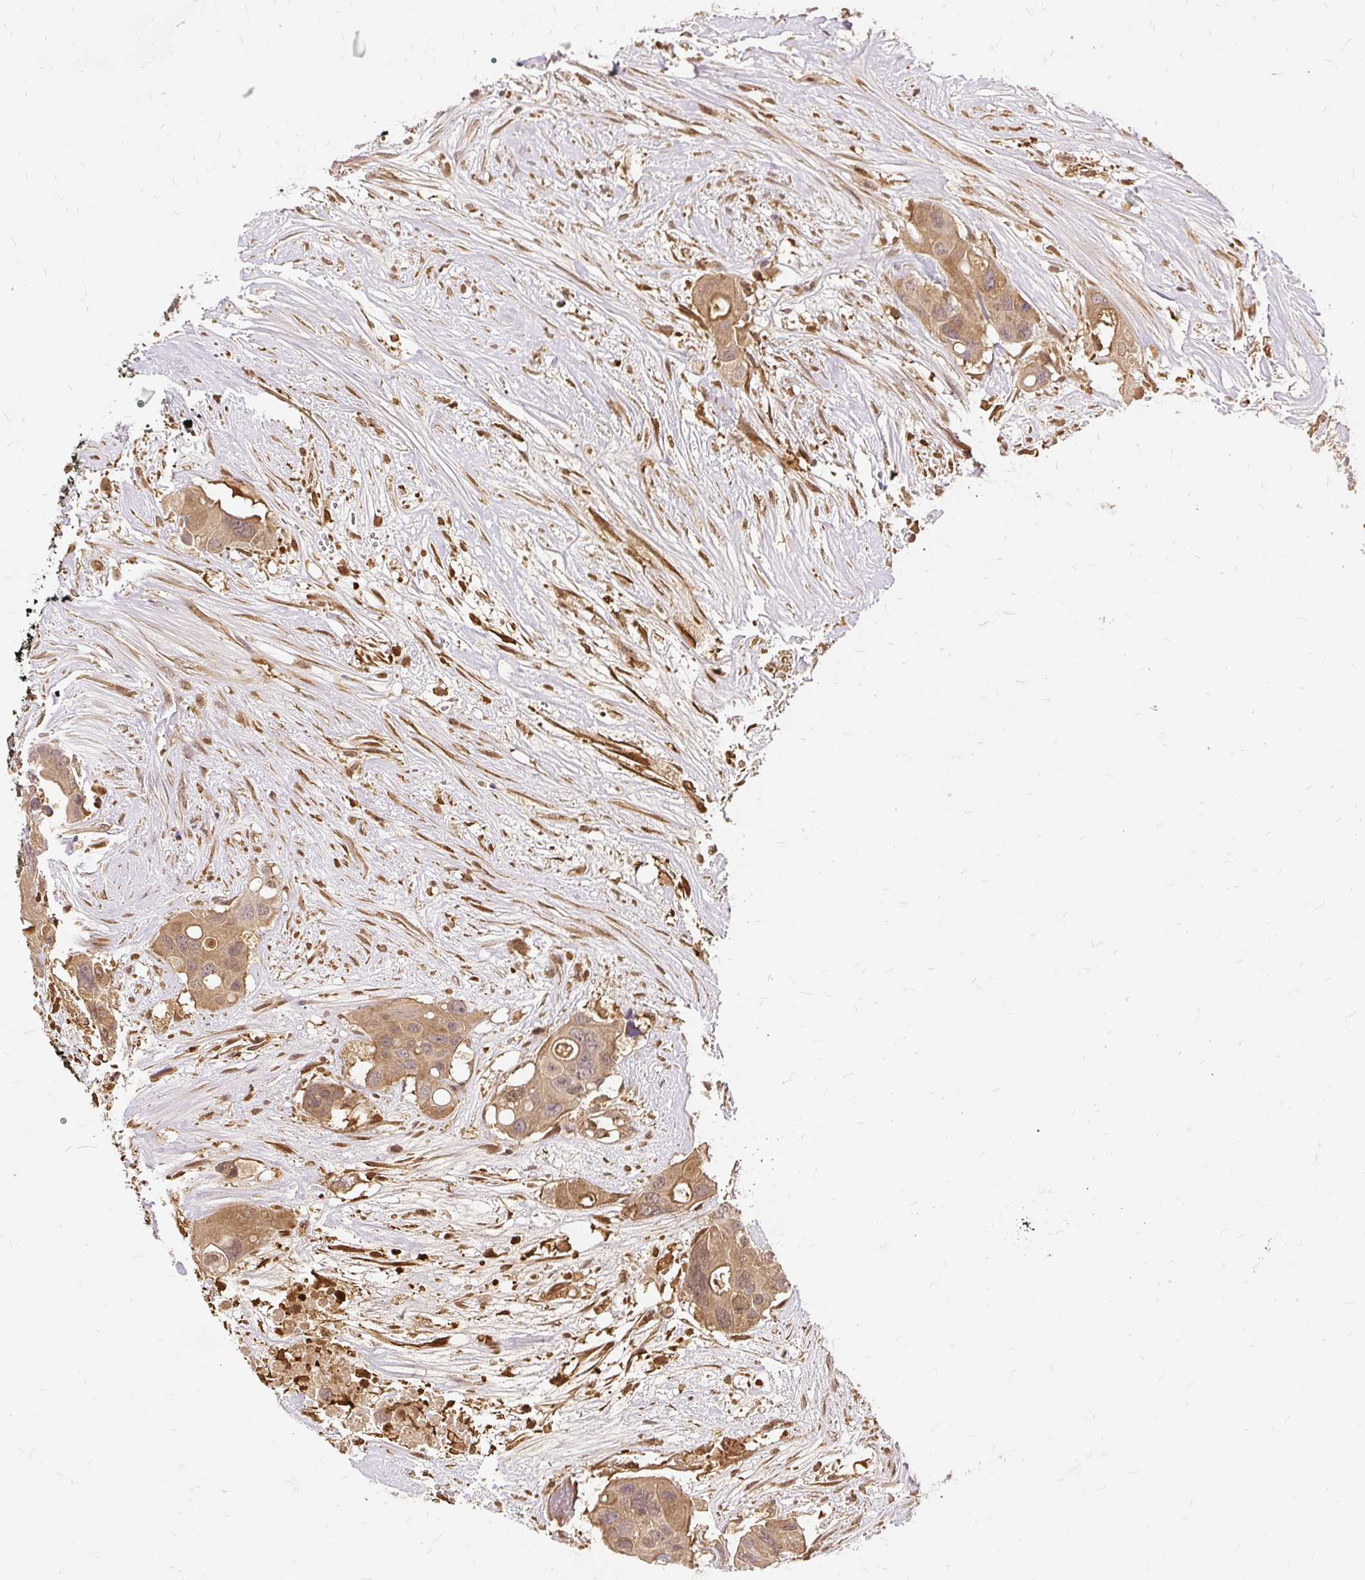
{"staining": {"intensity": "moderate", "quantity": "25%-75%", "location": "cytoplasmic/membranous"}, "tissue": "colorectal cancer", "cell_type": "Tumor cells", "image_type": "cancer", "snomed": [{"axis": "morphology", "description": "Adenocarcinoma, NOS"}, {"axis": "topography", "description": "Colon"}], "caption": "About 25%-75% of tumor cells in colorectal cancer display moderate cytoplasmic/membranous protein positivity as visualized by brown immunohistochemical staining.", "gene": "AP5S1", "patient": {"sex": "male", "age": 77}}